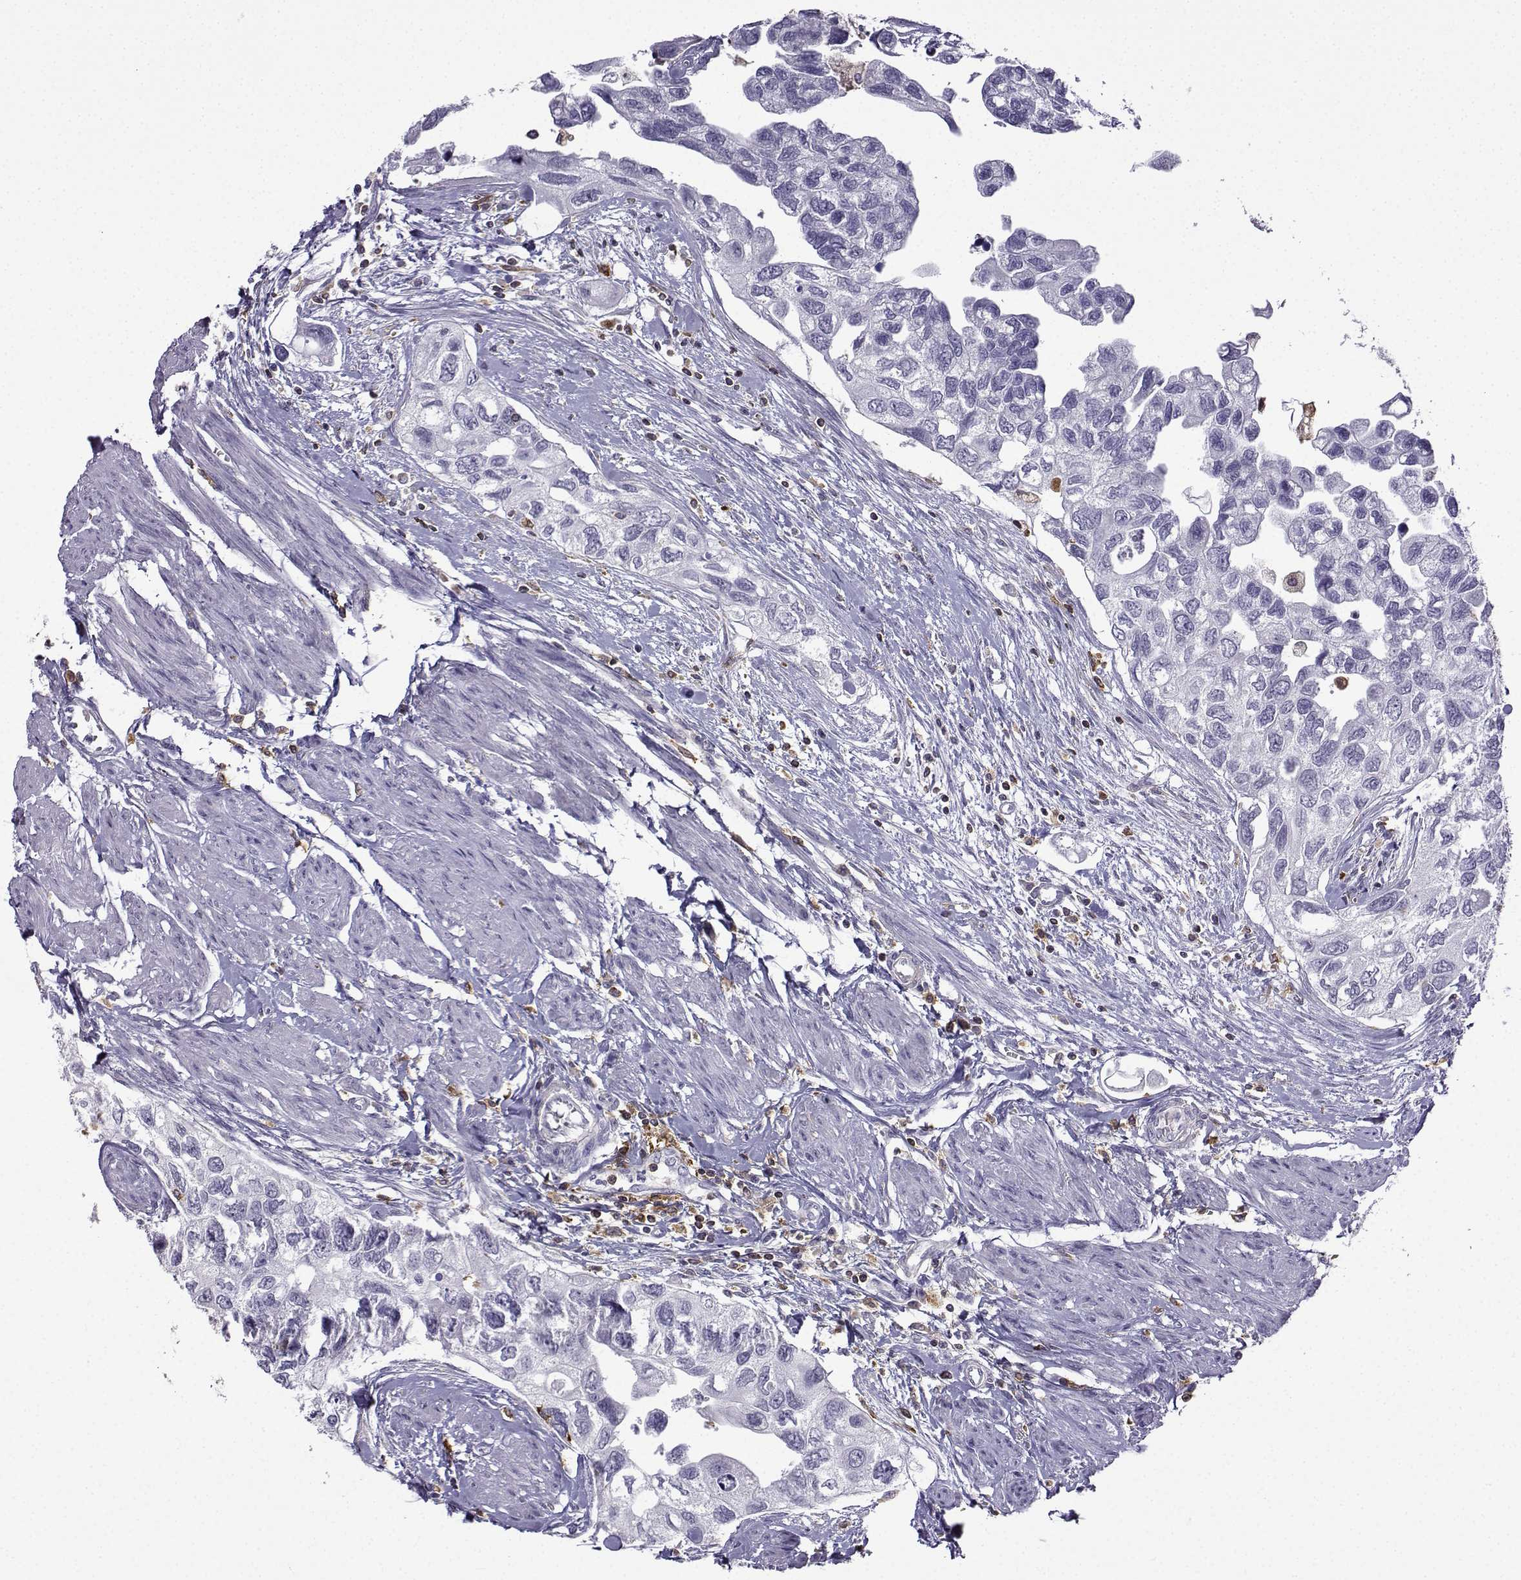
{"staining": {"intensity": "negative", "quantity": "none", "location": "none"}, "tissue": "urothelial cancer", "cell_type": "Tumor cells", "image_type": "cancer", "snomed": [{"axis": "morphology", "description": "Urothelial carcinoma, High grade"}, {"axis": "topography", "description": "Urinary bladder"}], "caption": "DAB immunohistochemical staining of urothelial carcinoma (high-grade) displays no significant expression in tumor cells.", "gene": "DOCK10", "patient": {"sex": "male", "age": 59}}